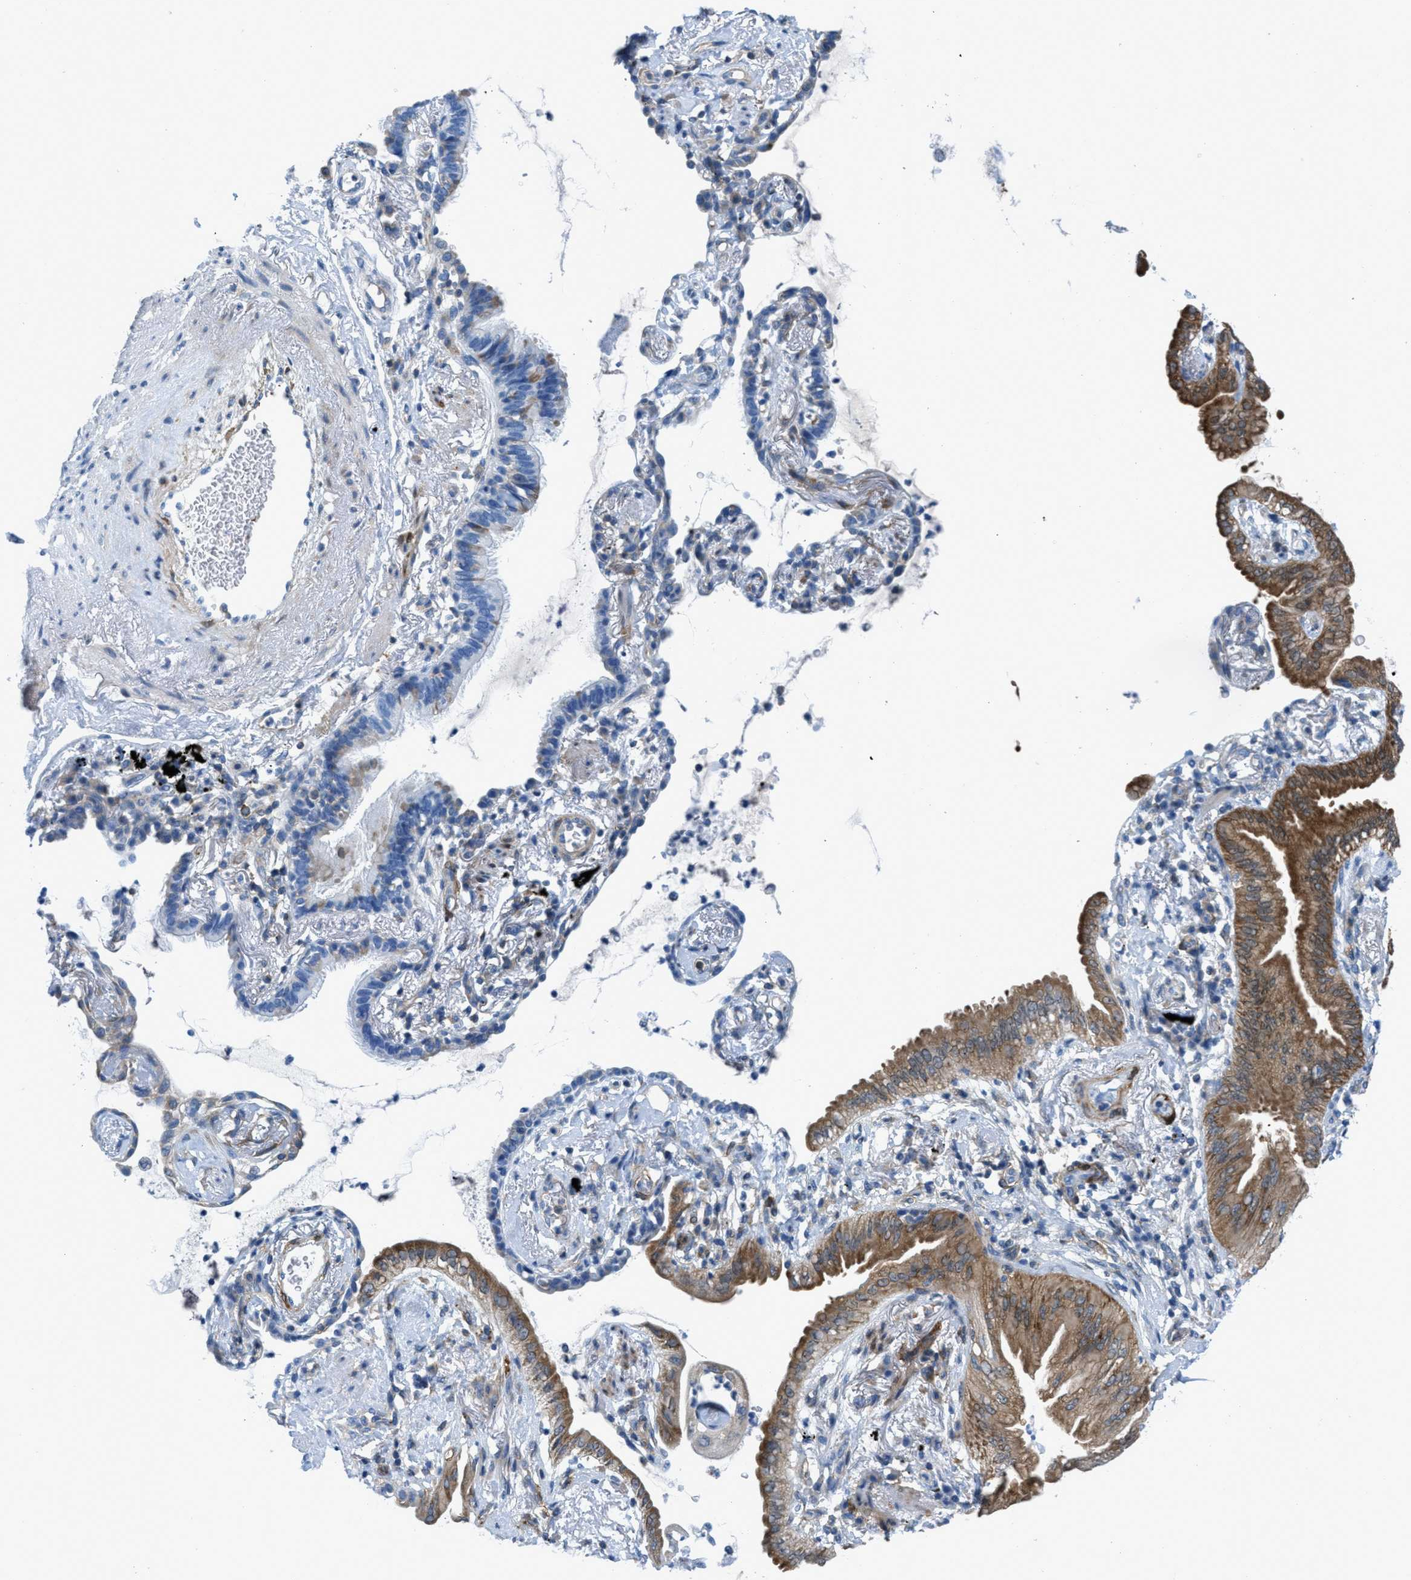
{"staining": {"intensity": "moderate", "quantity": "25%-75%", "location": "cytoplasmic/membranous"}, "tissue": "lung cancer", "cell_type": "Tumor cells", "image_type": "cancer", "snomed": [{"axis": "morphology", "description": "Adenocarcinoma, NOS"}, {"axis": "topography", "description": "Lung"}], "caption": "Lung cancer (adenocarcinoma) stained for a protein displays moderate cytoplasmic/membranous positivity in tumor cells. (Brightfield microscopy of DAB IHC at high magnification).", "gene": "MAPRE2", "patient": {"sex": "female", "age": 70}}